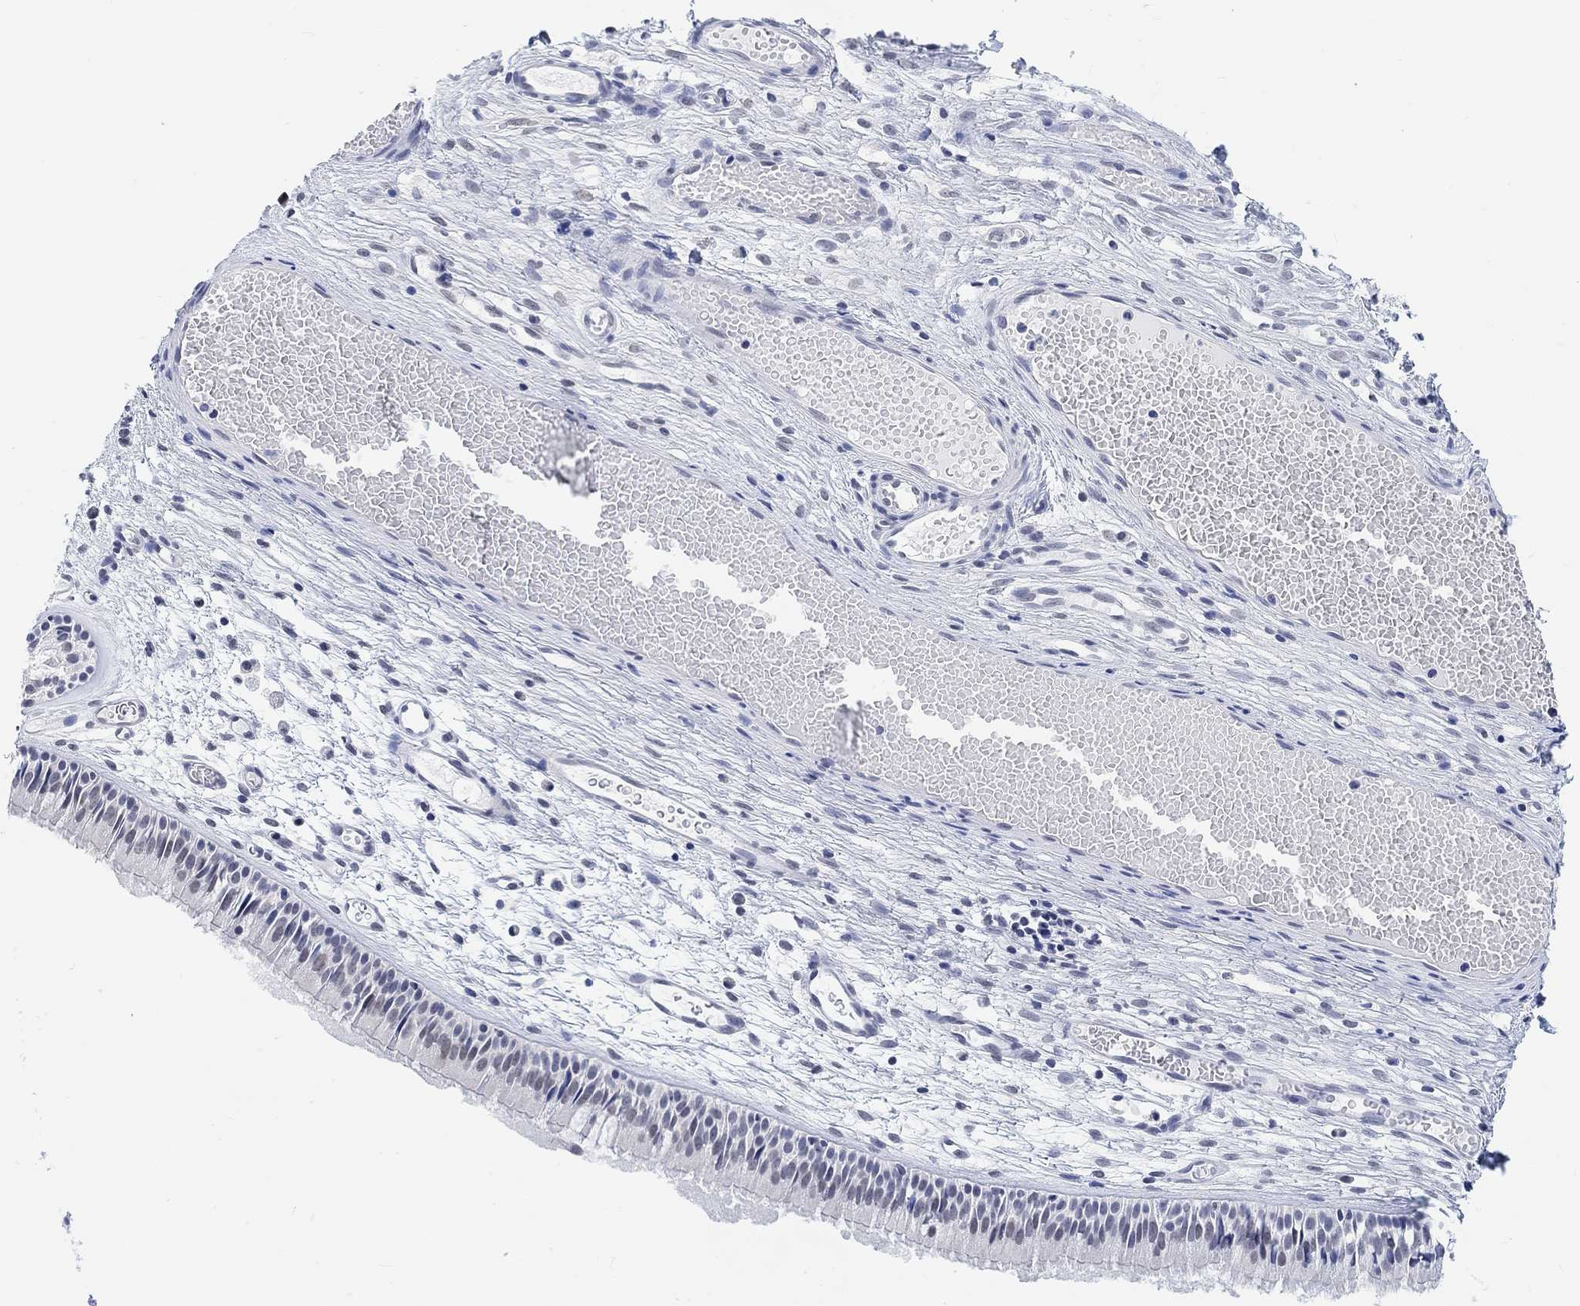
{"staining": {"intensity": "weak", "quantity": "<25%", "location": "nuclear"}, "tissue": "nasopharynx", "cell_type": "Respiratory epithelial cells", "image_type": "normal", "snomed": [{"axis": "morphology", "description": "Normal tissue, NOS"}, {"axis": "topography", "description": "Nasopharynx"}], "caption": "This photomicrograph is of unremarkable nasopharynx stained with immunohistochemistry (IHC) to label a protein in brown with the nuclei are counter-stained blue. There is no staining in respiratory epithelial cells. (Brightfield microscopy of DAB immunohistochemistry at high magnification).", "gene": "PURG", "patient": {"sex": "male", "age": 51}}